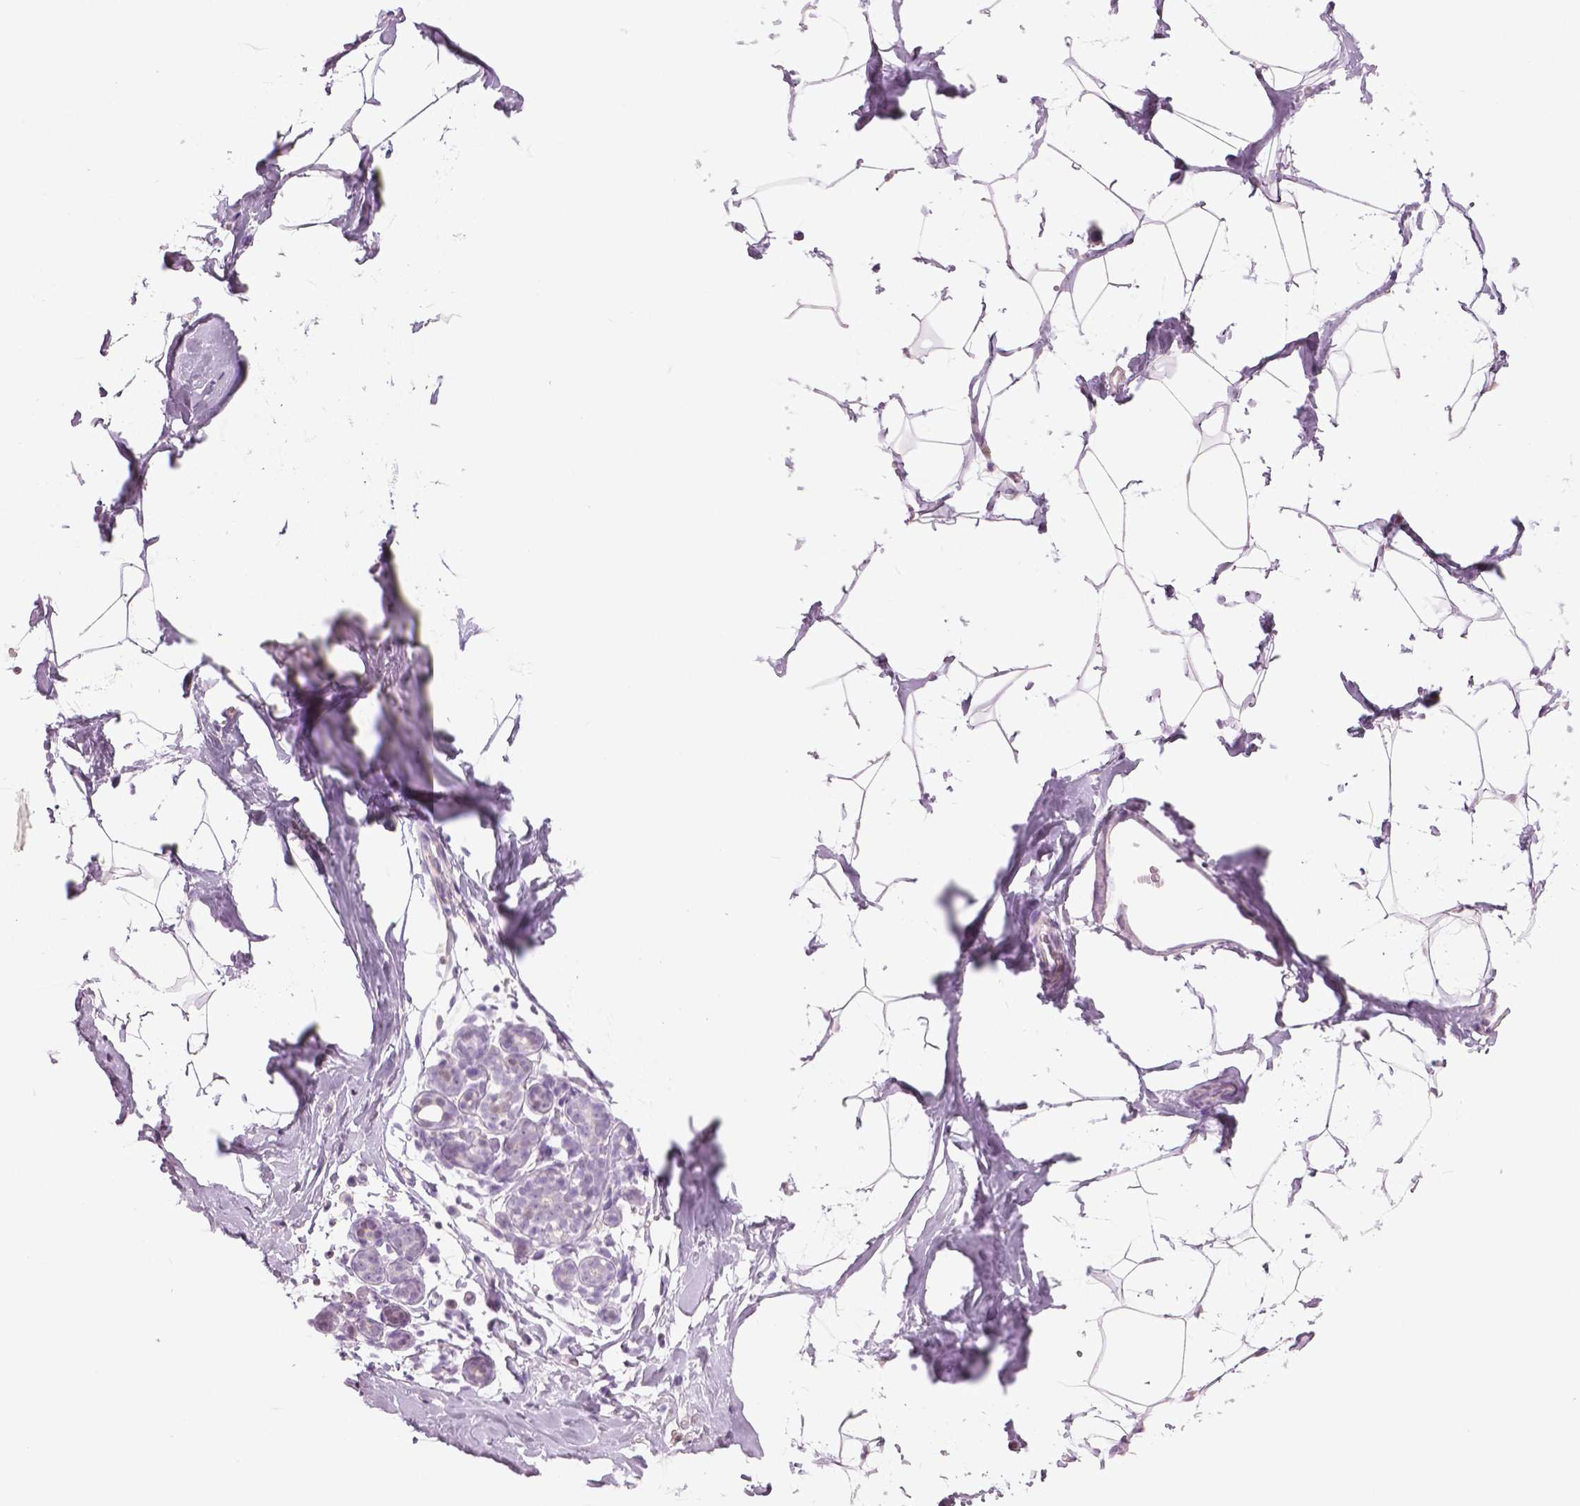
{"staining": {"intensity": "negative", "quantity": "none", "location": "none"}, "tissue": "breast", "cell_type": "Adipocytes", "image_type": "normal", "snomed": [{"axis": "morphology", "description": "Normal tissue, NOS"}, {"axis": "topography", "description": "Breast"}], "caption": "IHC histopathology image of normal human breast stained for a protein (brown), which demonstrates no positivity in adipocytes. Brightfield microscopy of immunohistochemistry stained with DAB (brown) and hematoxylin (blue), captured at high magnification.", "gene": "GALM", "patient": {"sex": "female", "age": 32}}